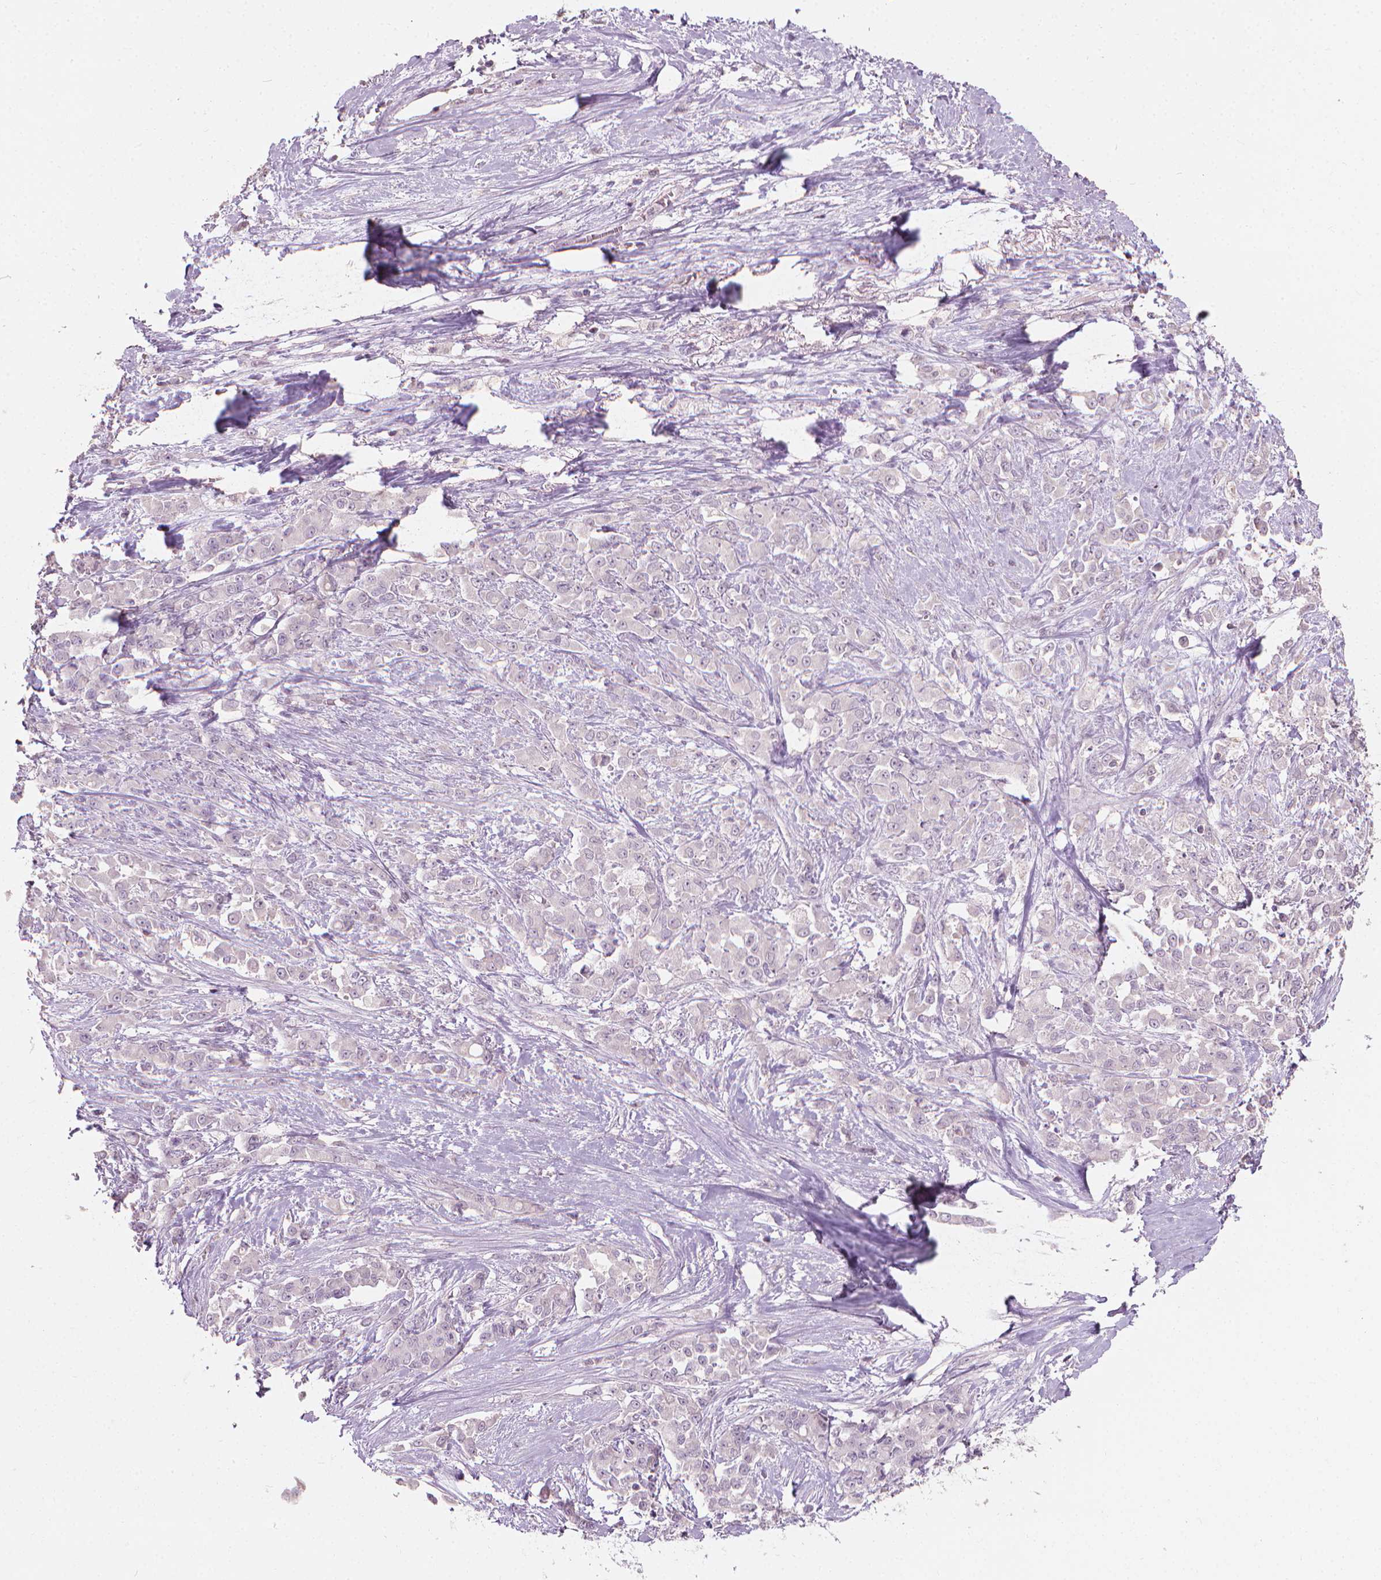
{"staining": {"intensity": "negative", "quantity": "none", "location": "none"}, "tissue": "stomach cancer", "cell_type": "Tumor cells", "image_type": "cancer", "snomed": [{"axis": "morphology", "description": "Adenocarcinoma, NOS"}, {"axis": "topography", "description": "Stomach"}], "caption": "Stomach cancer stained for a protein using IHC demonstrates no expression tumor cells.", "gene": "SAXO2", "patient": {"sex": "female", "age": 76}}